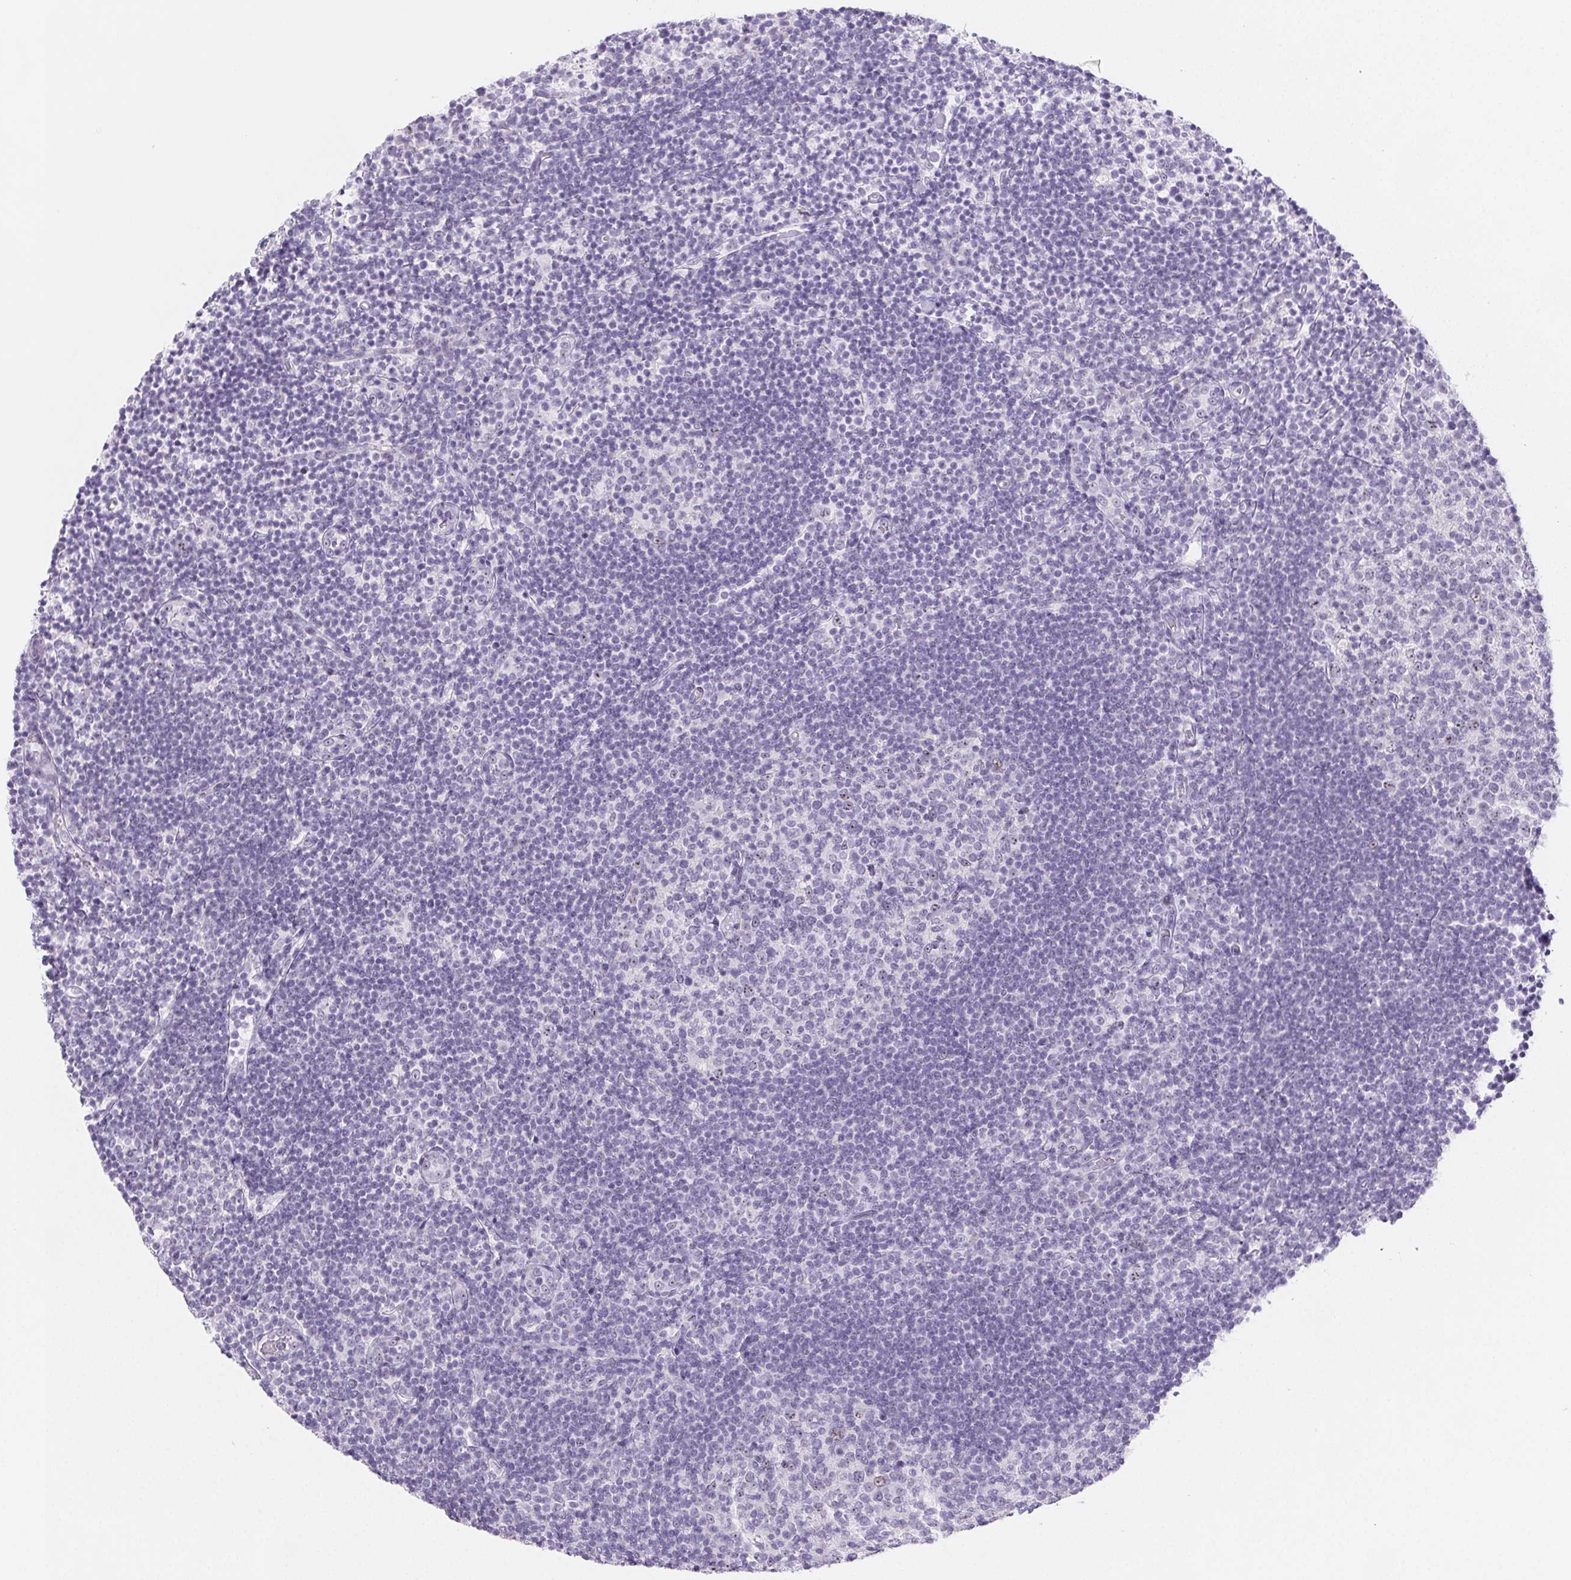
{"staining": {"intensity": "weak", "quantity": "<25%", "location": "nuclear"}, "tissue": "tonsil", "cell_type": "Germinal center cells", "image_type": "normal", "snomed": [{"axis": "morphology", "description": "Normal tissue, NOS"}, {"axis": "topography", "description": "Tonsil"}], "caption": "A histopathology image of human tonsil is negative for staining in germinal center cells. (Stains: DAB (3,3'-diaminobenzidine) immunohistochemistry (IHC) with hematoxylin counter stain, Microscopy: brightfield microscopy at high magnification).", "gene": "ST8SIA3", "patient": {"sex": "female", "age": 10}}